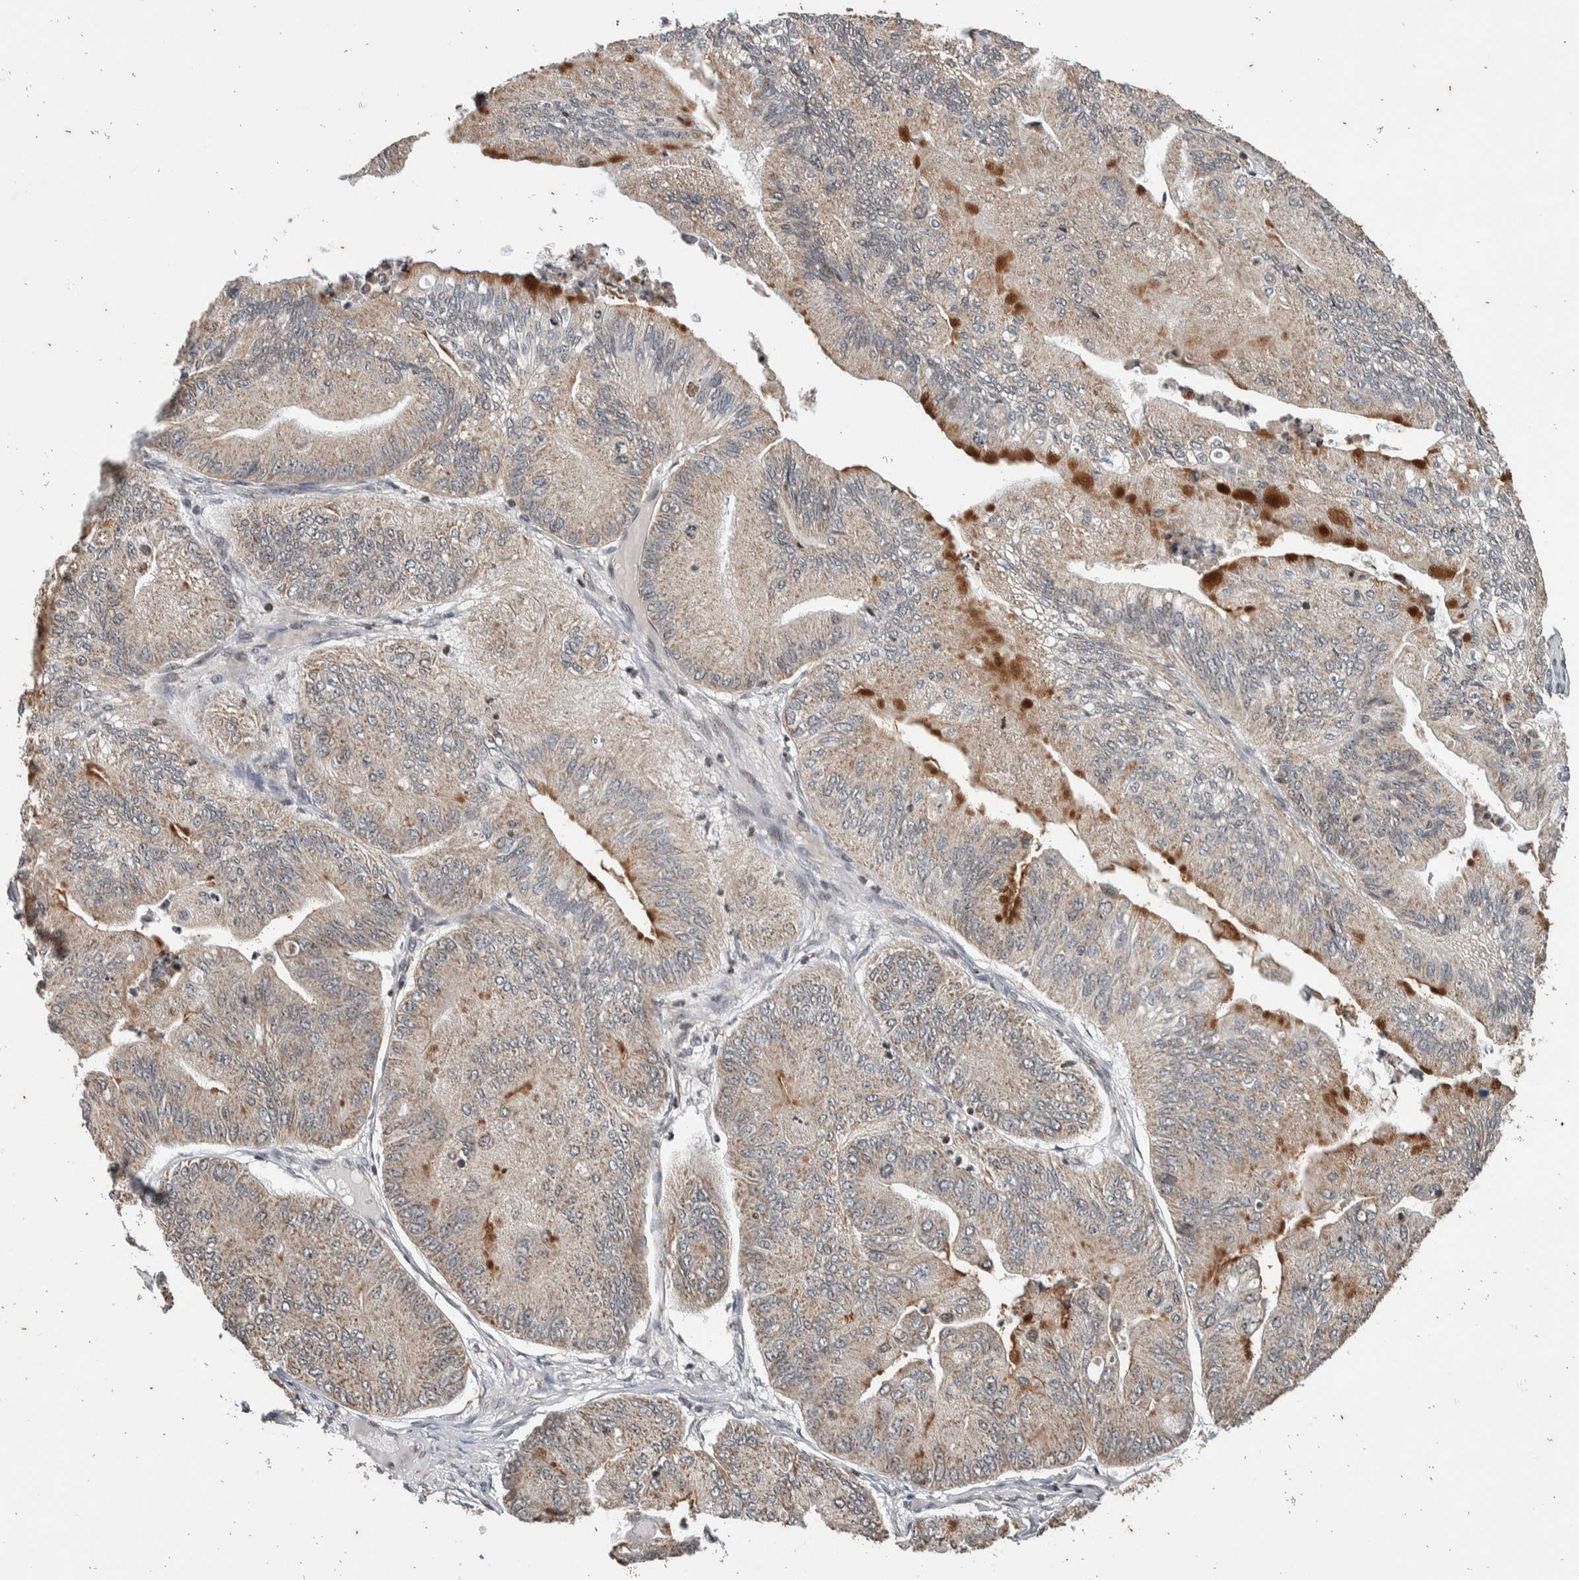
{"staining": {"intensity": "moderate", "quantity": "<25%", "location": "cytoplasmic/membranous"}, "tissue": "ovarian cancer", "cell_type": "Tumor cells", "image_type": "cancer", "snomed": [{"axis": "morphology", "description": "Cystadenocarcinoma, mucinous, NOS"}, {"axis": "topography", "description": "Ovary"}], "caption": "Ovarian cancer tissue demonstrates moderate cytoplasmic/membranous staining in approximately <25% of tumor cells", "gene": "ATXN7L1", "patient": {"sex": "female", "age": 61}}